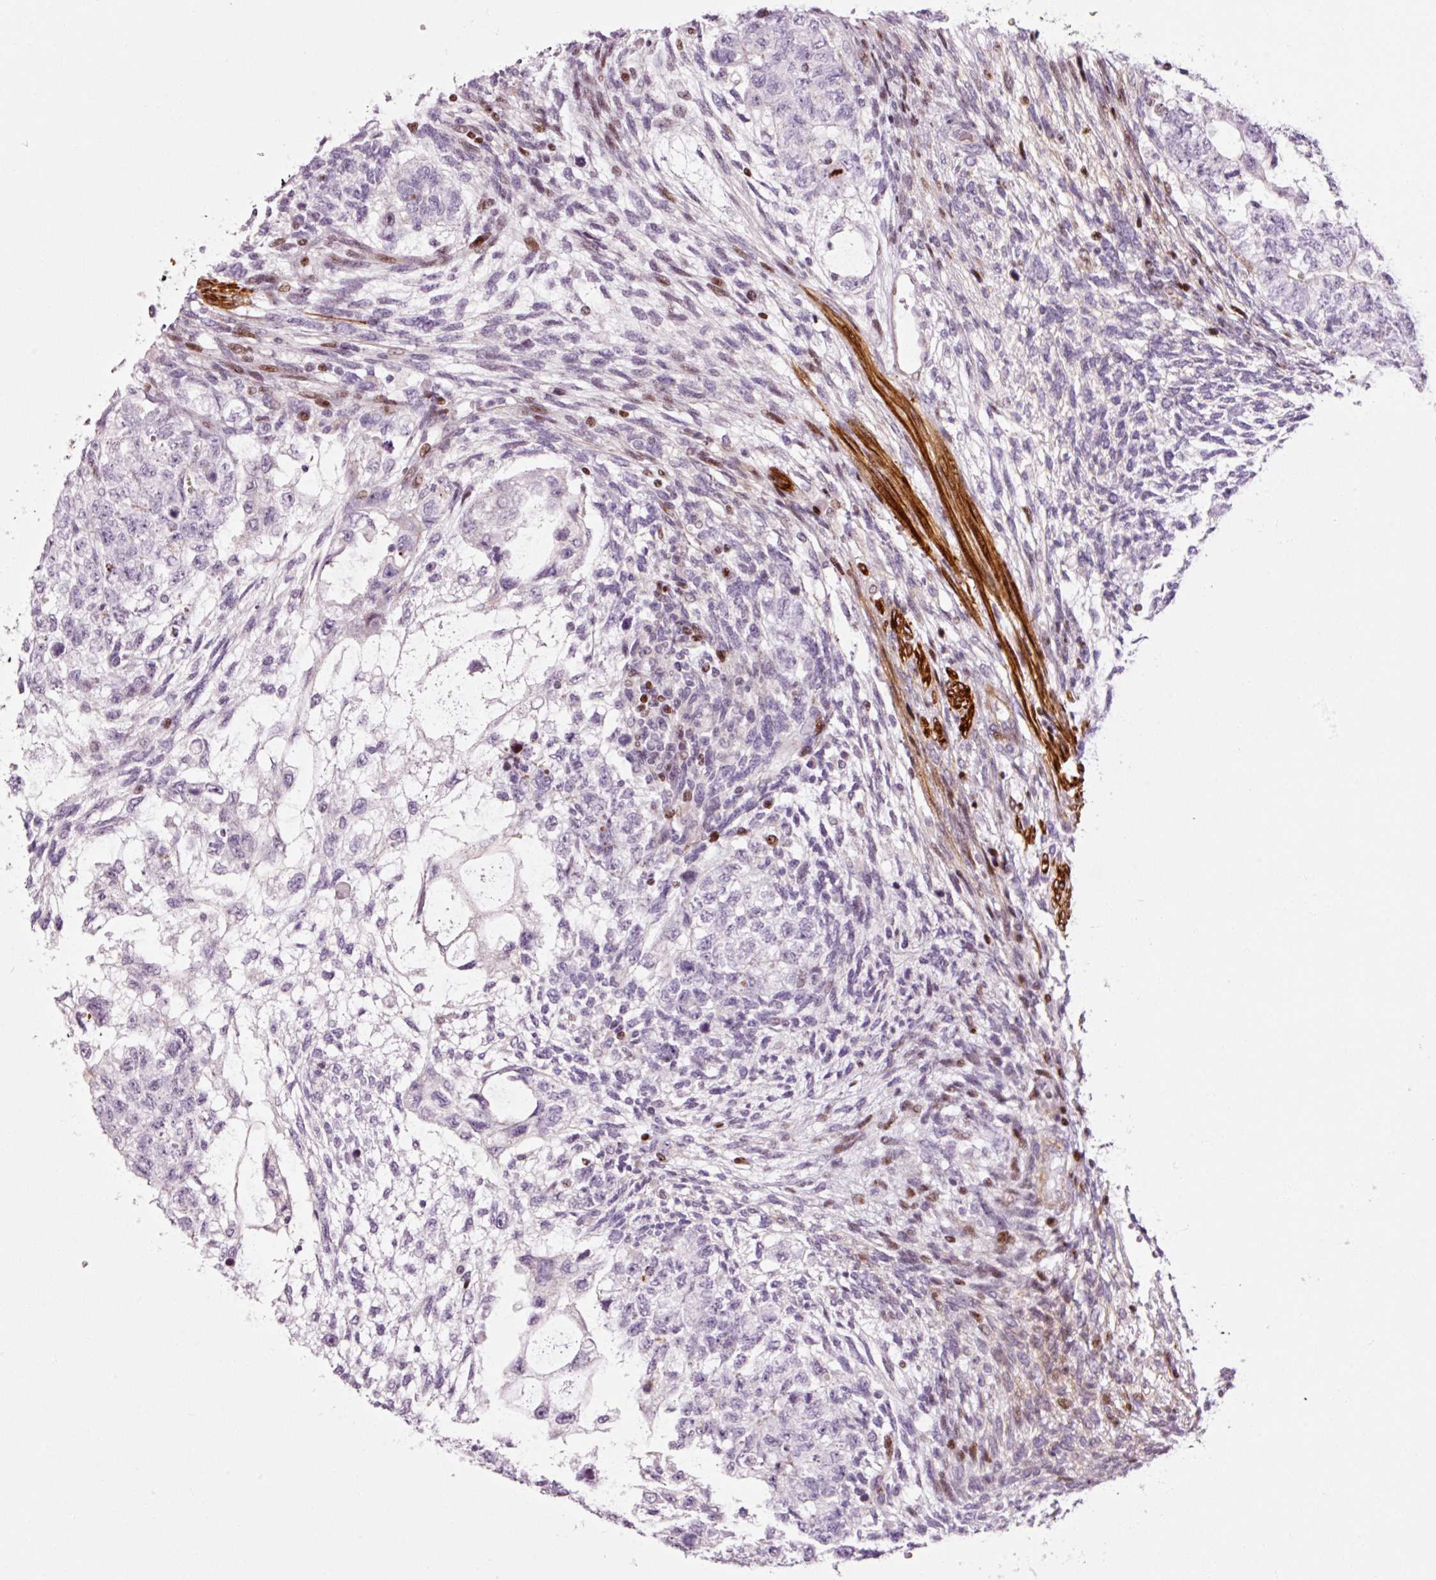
{"staining": {"intensity": "negative", "quantity": "none", "location": "none"}, "tissue": "testis cancer", "cell_type": "Tumor cells", "image_type": "cancer", "snomed": [{"axis": "morphology", "description": "Normal tissue, NOS"}, {"axis": "morphology", "description": "Carcinoma, Embryonal, NOS"}, {"axis": "topography", "description": "Testis"}], "caption": "High magnification brightfield microscopy of testis cancer stained with DAB (3,3'-diaminobenzidine) (brown) and counterstained with hematoxylin (blue): tumor cells show no significant expression.", "gene": "ANKRD20A1", "patient": {"sex": "male", "age": 36}}